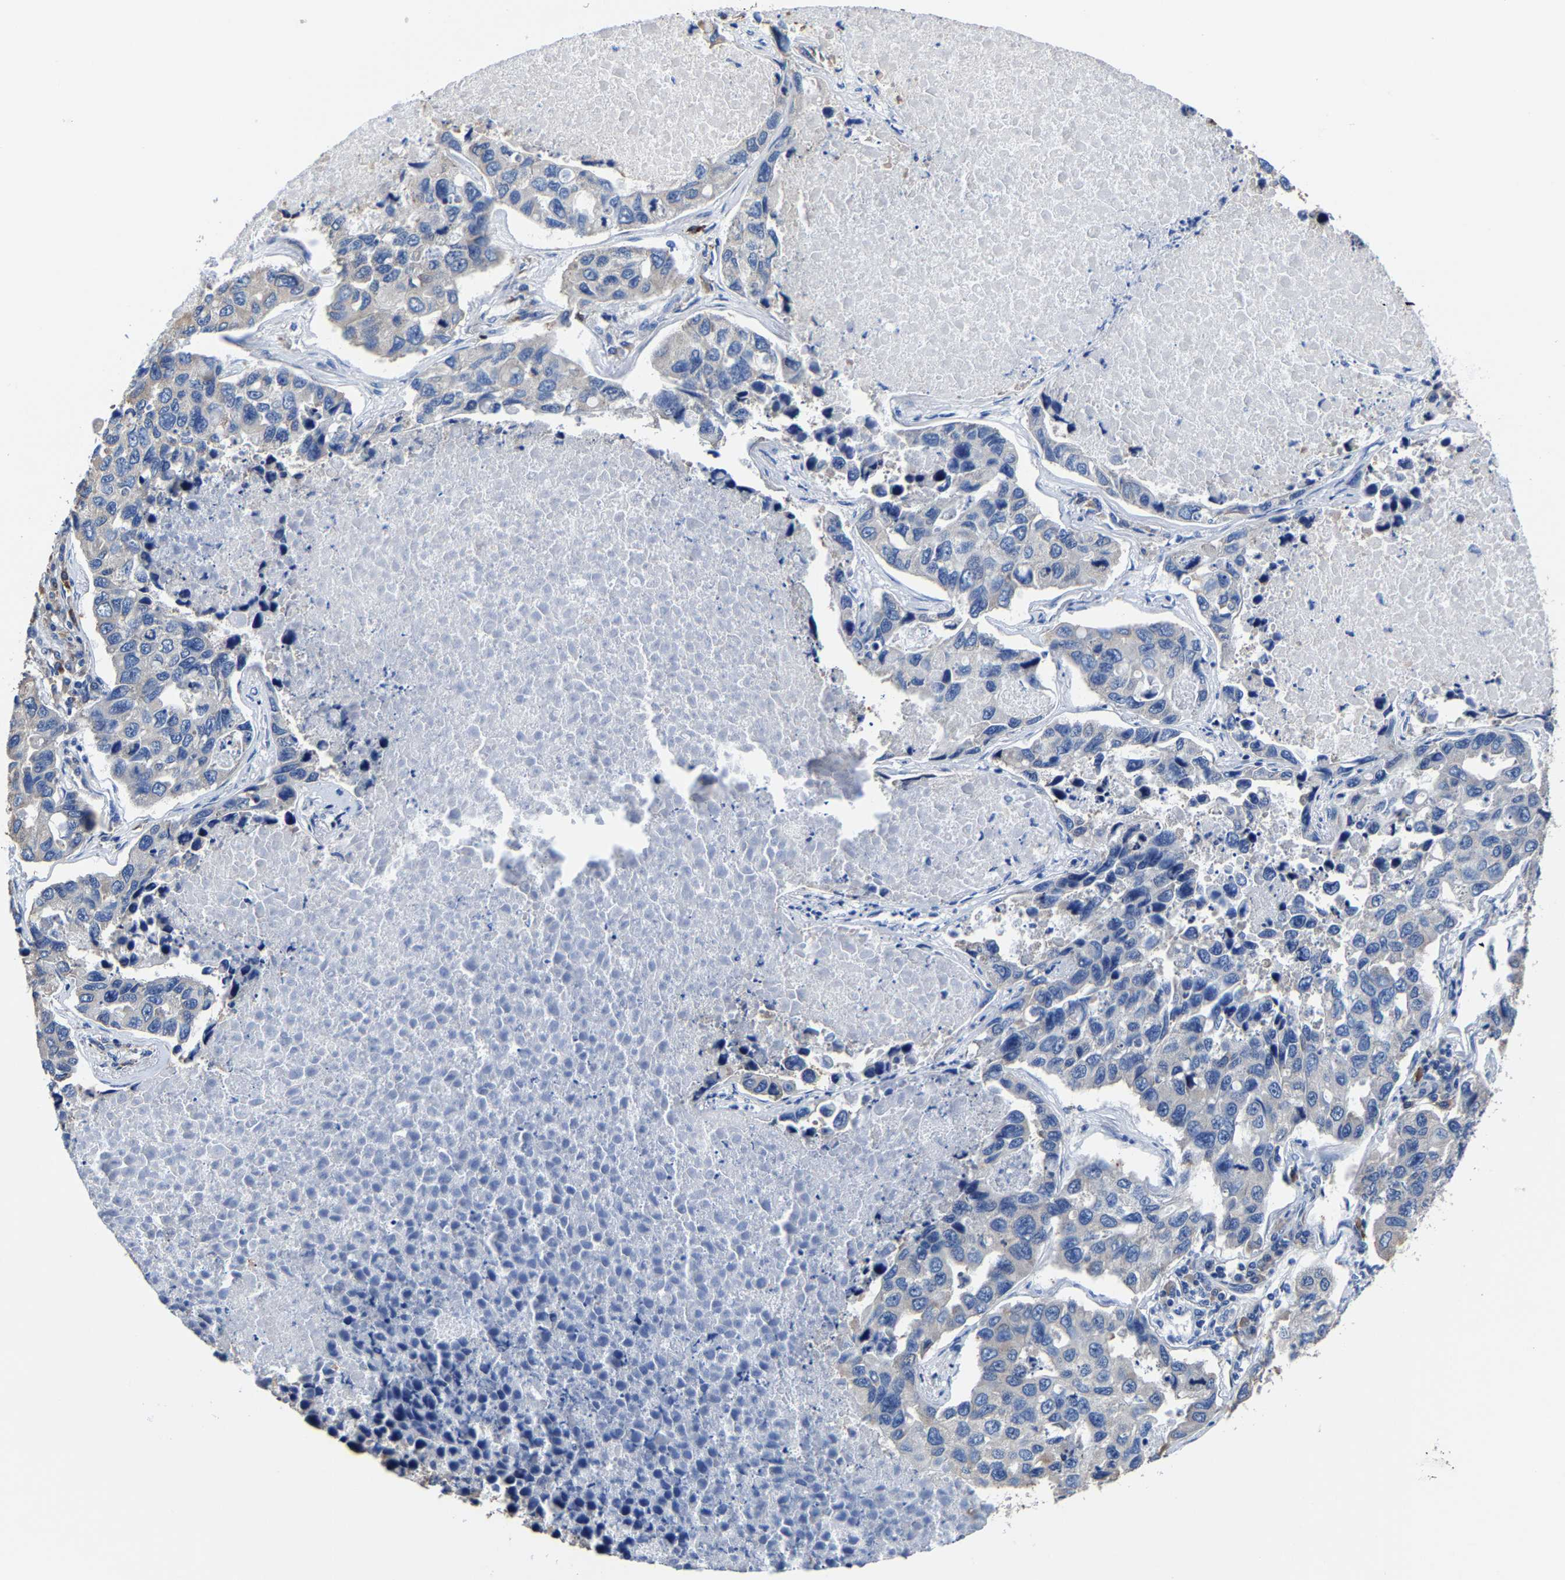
{"staining": {"intensity": "negative", "quantity": "none", "location": "none"}, "tissue": "lung cancer", "cell_type": "Tumor cells", "image_type": "cancer", "snomed": [{"axis": "morphology", "description": "Adenocarcinoma, NOS"}, {"axis": "topography", "description": "Lung"}], "caption": "High power microscopy histopathology image of an IHC histopathology image of lung cancer (adenocarcinoma), revealing no significant staining in tumor cells. Nuclei are stained in blue.", "gene": "SRPK2", "patient": {"sex": "male", "age": 64}}